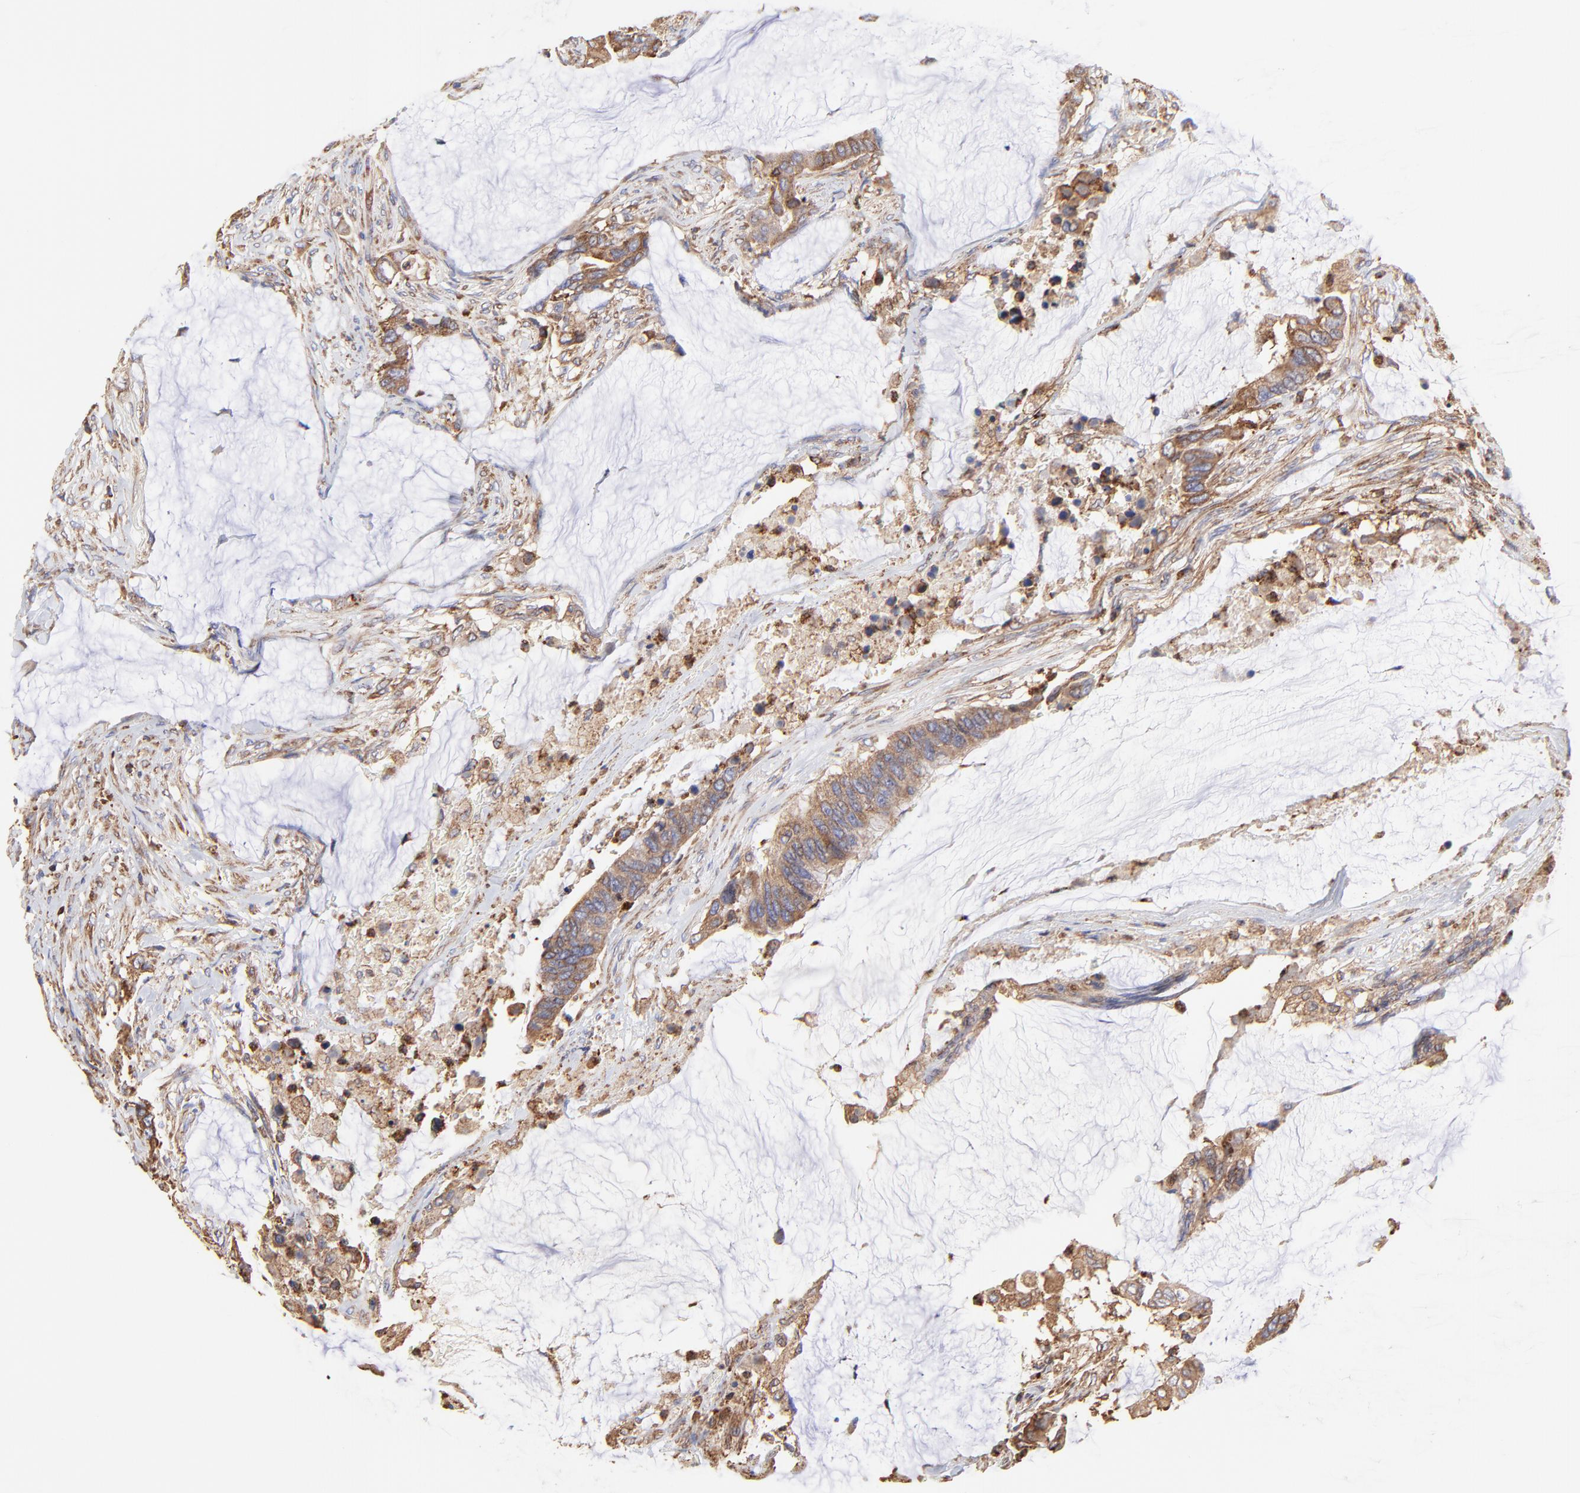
{"staining": {"intensity": "moderate", "quantity": ">75%", "location": "cytoplasmic/membranous"}, "tissue": "colorectal cancer", "cell_type": "Tumor cells", "image_type": "cancer", "snomed": [{"axis": "morphology", "description": "Adenocarcinoma, NOS"}, {"axis": "topography", "description": "Rectum"}], "caption": "DAB immunohistochemical staining of colorectal cancer (adenocarcinoma) demonstrates moderate cytoplasmic/membranous protein staining in about >75% of tumor cells. (Stains: DAB (3,3'-diaminobenzidine) in brown, nuclei in blue, Microscopy: brightfield microscopy at high magnification).", "gene": "PFKM", "patient": {"sex": "female", "age": 59}}